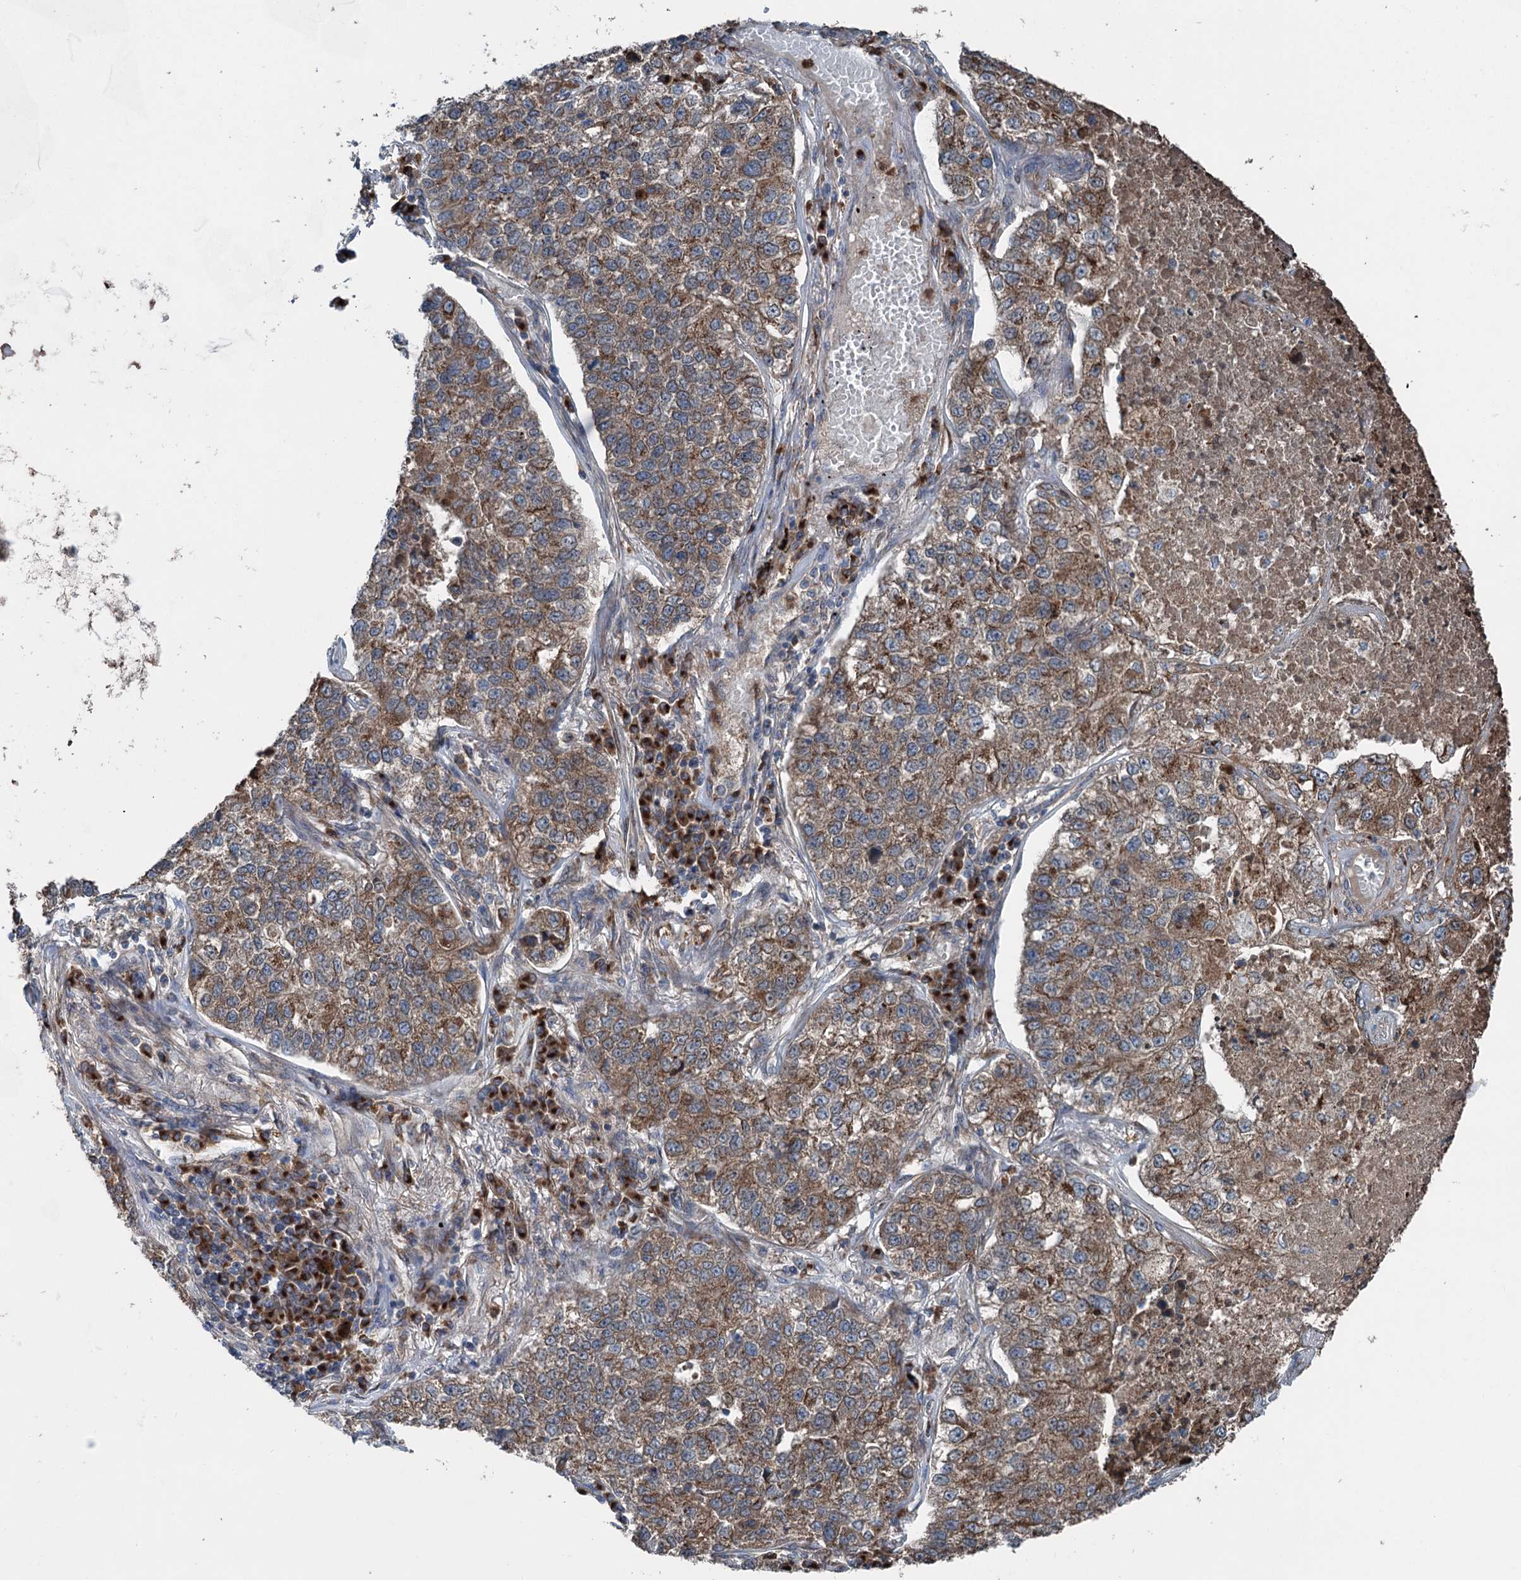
{"staining": {"intensity": "moderate", "quantity": ">75%", "location": "cytoplasmic/membranous"}, "tissue": "lung cancer", "cell_type": "Tumor cells", "image_type": "cancer", "snomed": [{"axis": "morphology", "description": "Adenocarcinoma, NOS"}, {"axis": "topography", "description": "Lung"}], "caption": "Lung cancer (adenocarcinoma) stained with a protein marker exhibits moderate staining in tumor cells.", "gene": "CALCOCO1", "patient": {"sex": "male", "age": 49}}